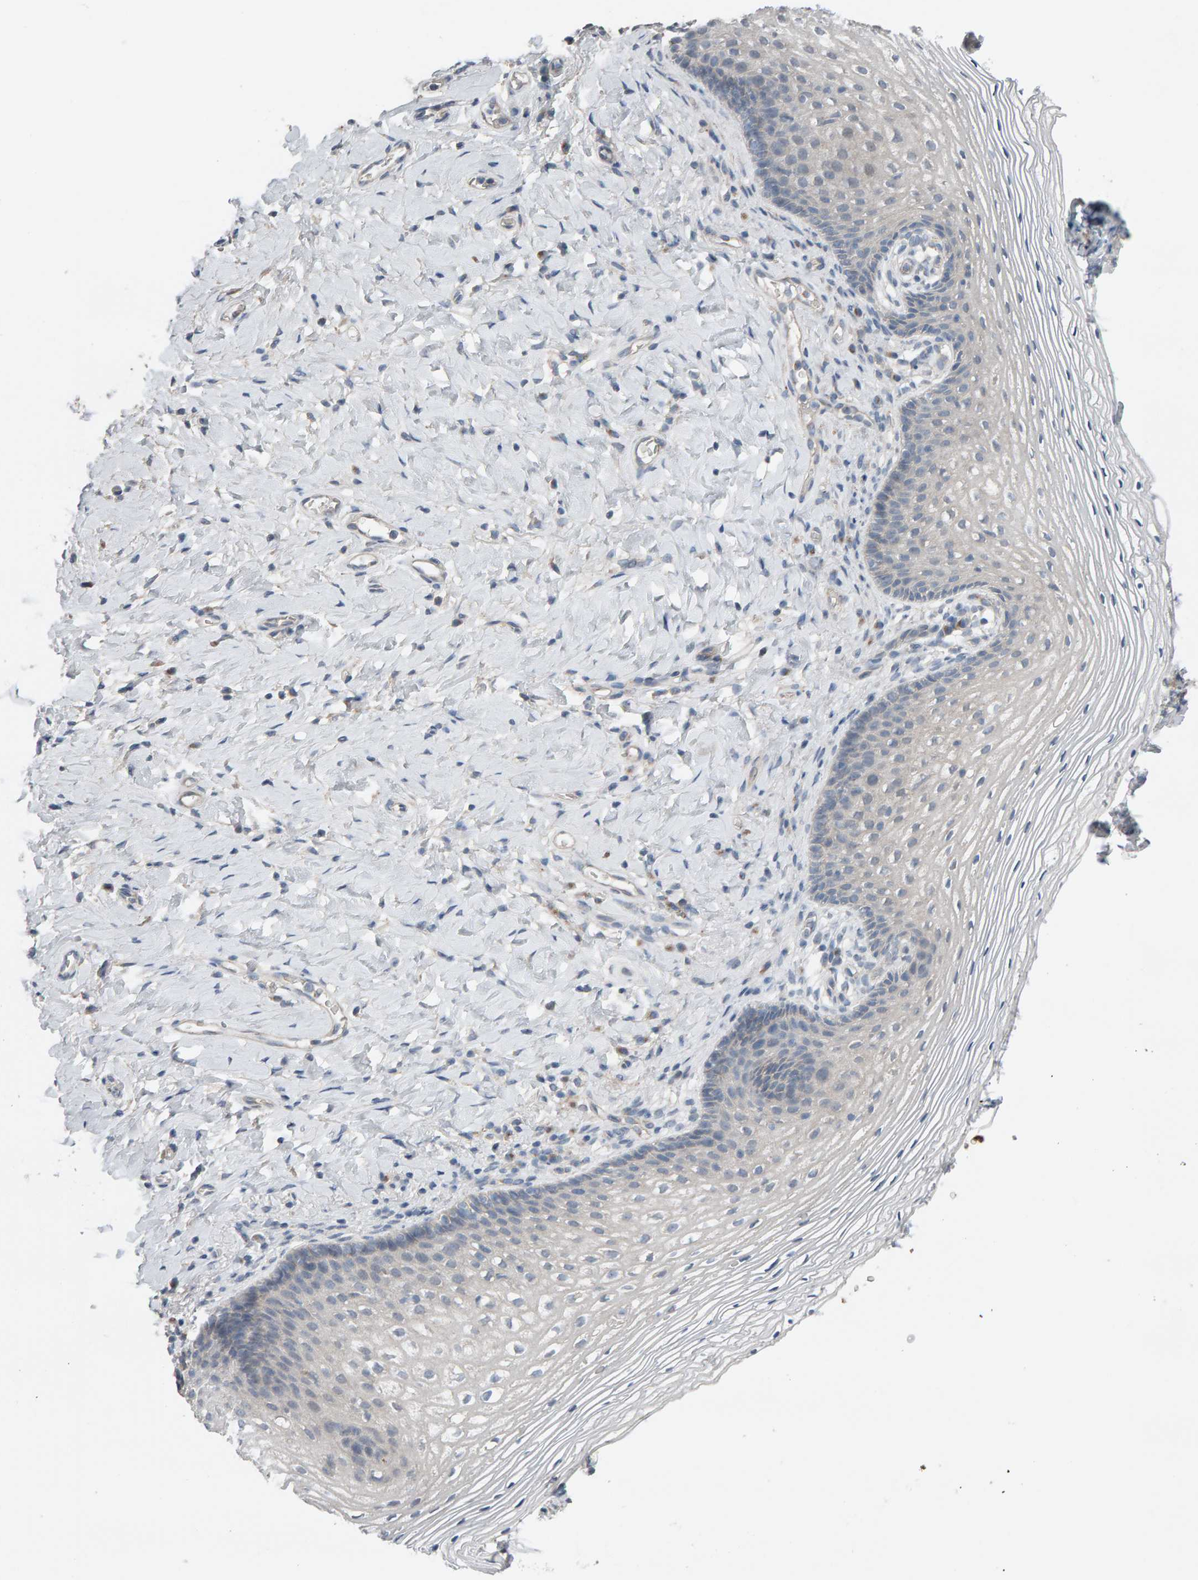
{"staining": {"intensity": "negative", "quantity": "none", "location": "none"}, "tissue": "vagina", "cell_type": "Squamous epithelial cells", "image_type": "normal", "snomed": [{"axis": "morphology", "description": "Normal tissue, NOS"}, {"axis": "topography", "description": "Vagina"}], "caption": "Squamous epithelial cells are negative for protein expression in normal human vagina. Brightfield microscopy of IHC stained with DAB (brown) and hematoxylin (blue), captured at high magnification.", "gene": "IPPK", "patient": {"sex": "female", "age": 60}}